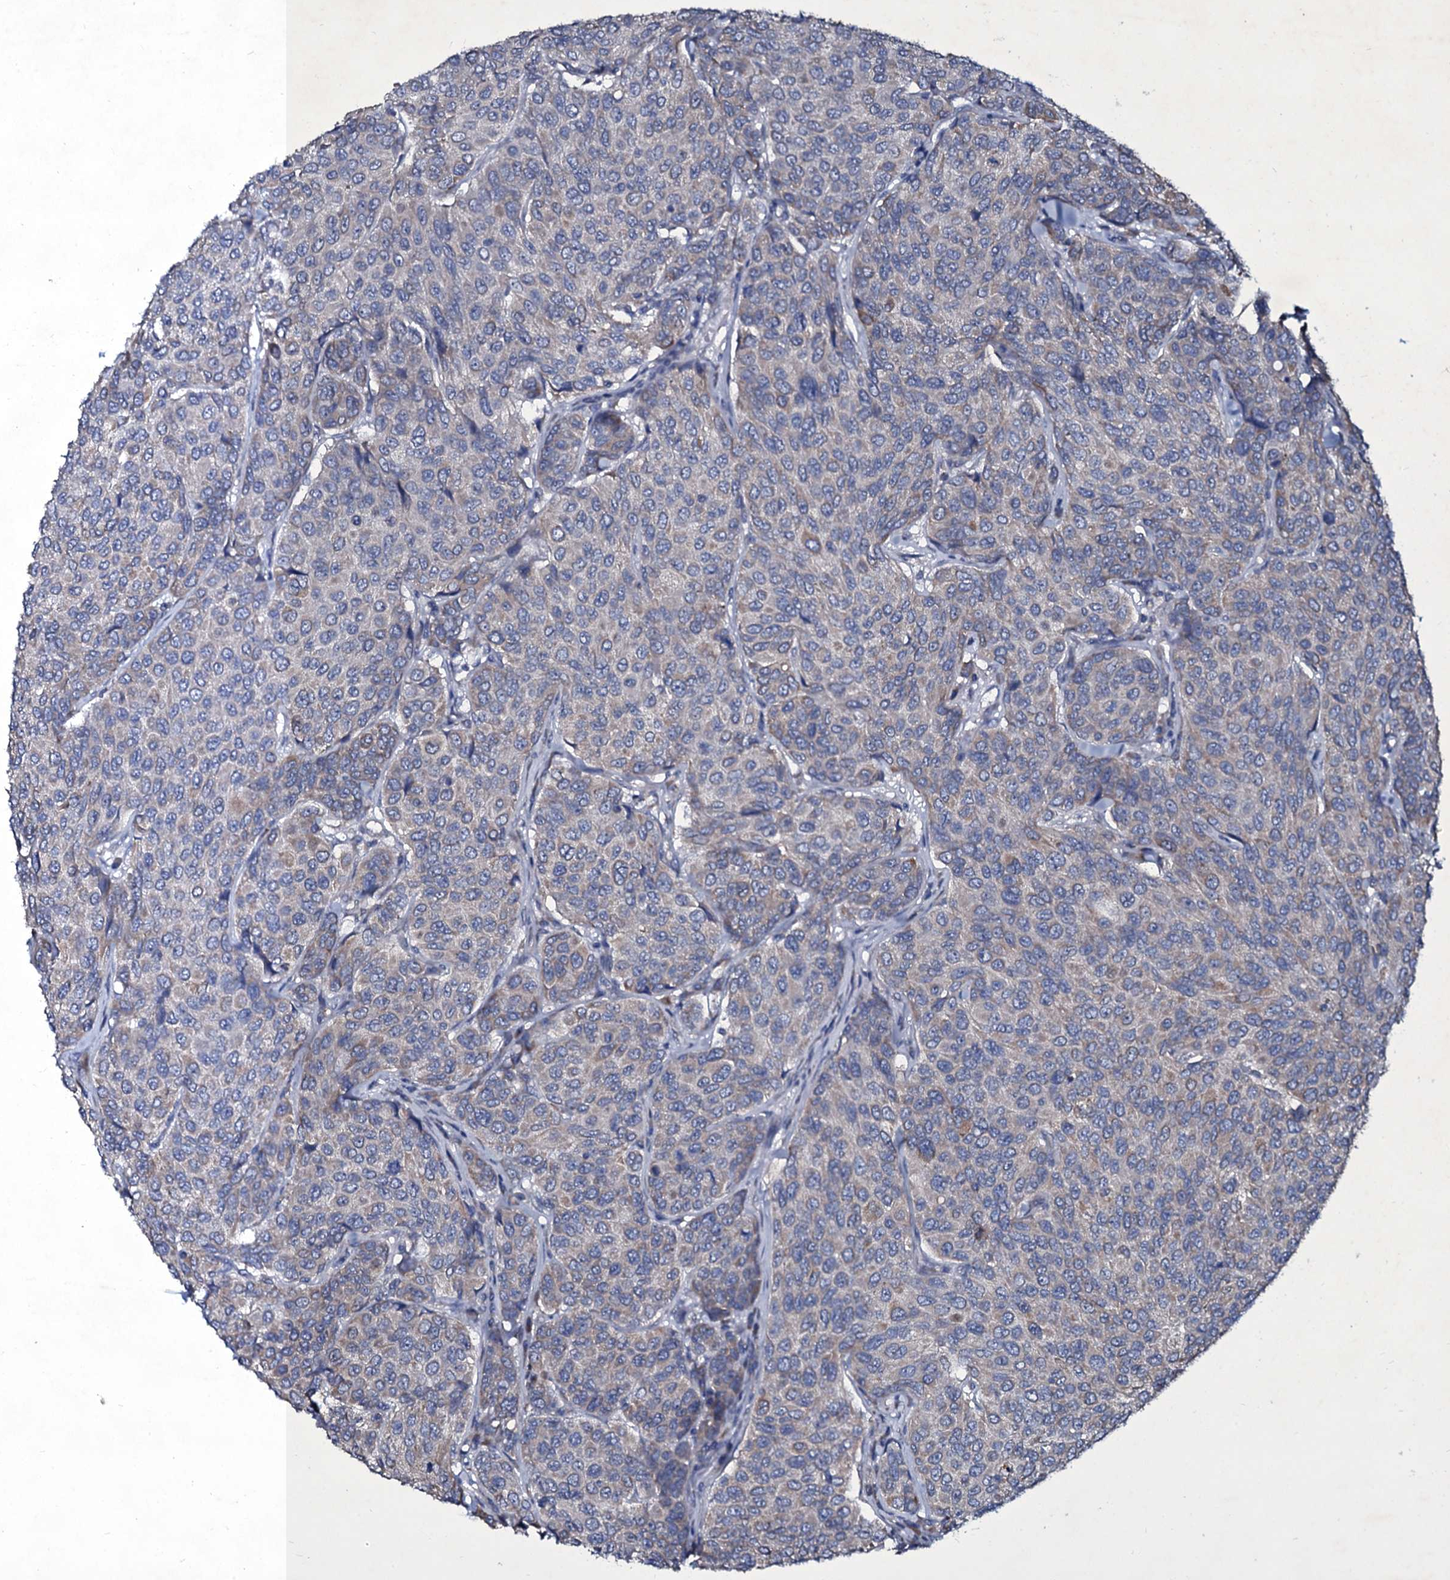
{"staining": {"intensity": "negative", "quantity": "none", "location": "none"}, "tissue": "breast cancer", "cell_type": "Tumor cells", "image_type": "cancer", "snomed": [{"axis": "morphology", "description": "Duct carcinoma"}, {"axis": "topography", "description": "Breast"}], "caption": "Immunohistochemistry (IHC) micrograph of neoplastic tissue: breast cancer stained with DAB (3,3'-diaminobenzidine) reveals no significant protein positivity in tumor cells.", "gene": "SELENOT", "patient": {"sex": "female", "age": 55}}